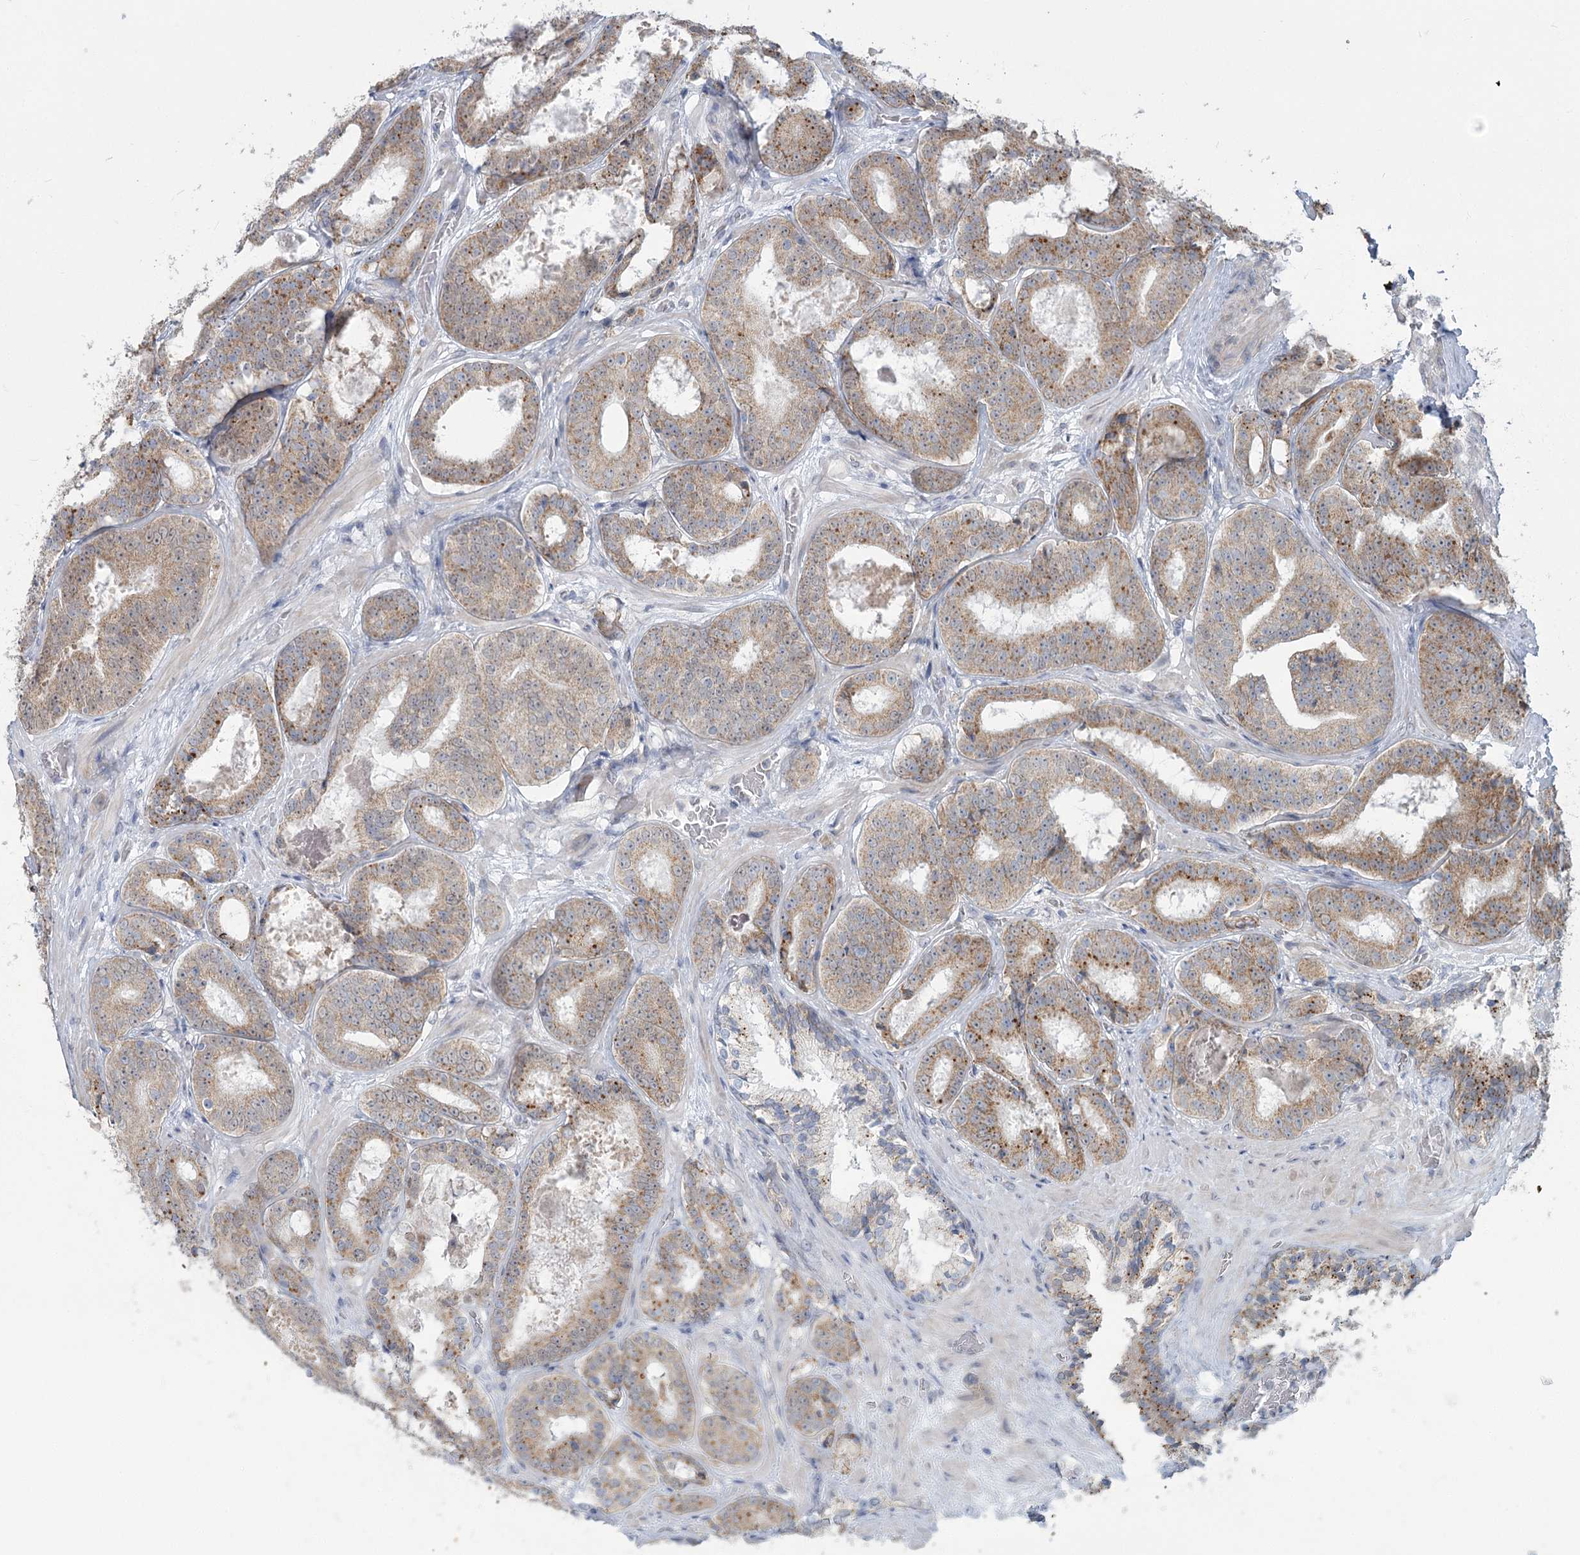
{"staining": {"intensity": "moderate", "quantity": ">75%", "location": "cytoplasmic/membranous"}, "tissue": "prostate cancer", "cell_type": "Tumor cells", "image_type": "cancer", "snomed": [{"axis": "morphology", "description": "Adenocarcinoma, High grade"}, {"axis": "topography", "description": "Prostate"}], "caption": "The photomicrograph shows a brown stain indicating the presence of a protein in the cytoplasmic/membranous of tumor cells in prostate cancer.", "gene": "MTG1", "patient": {"sex": "male", "age": 57}}